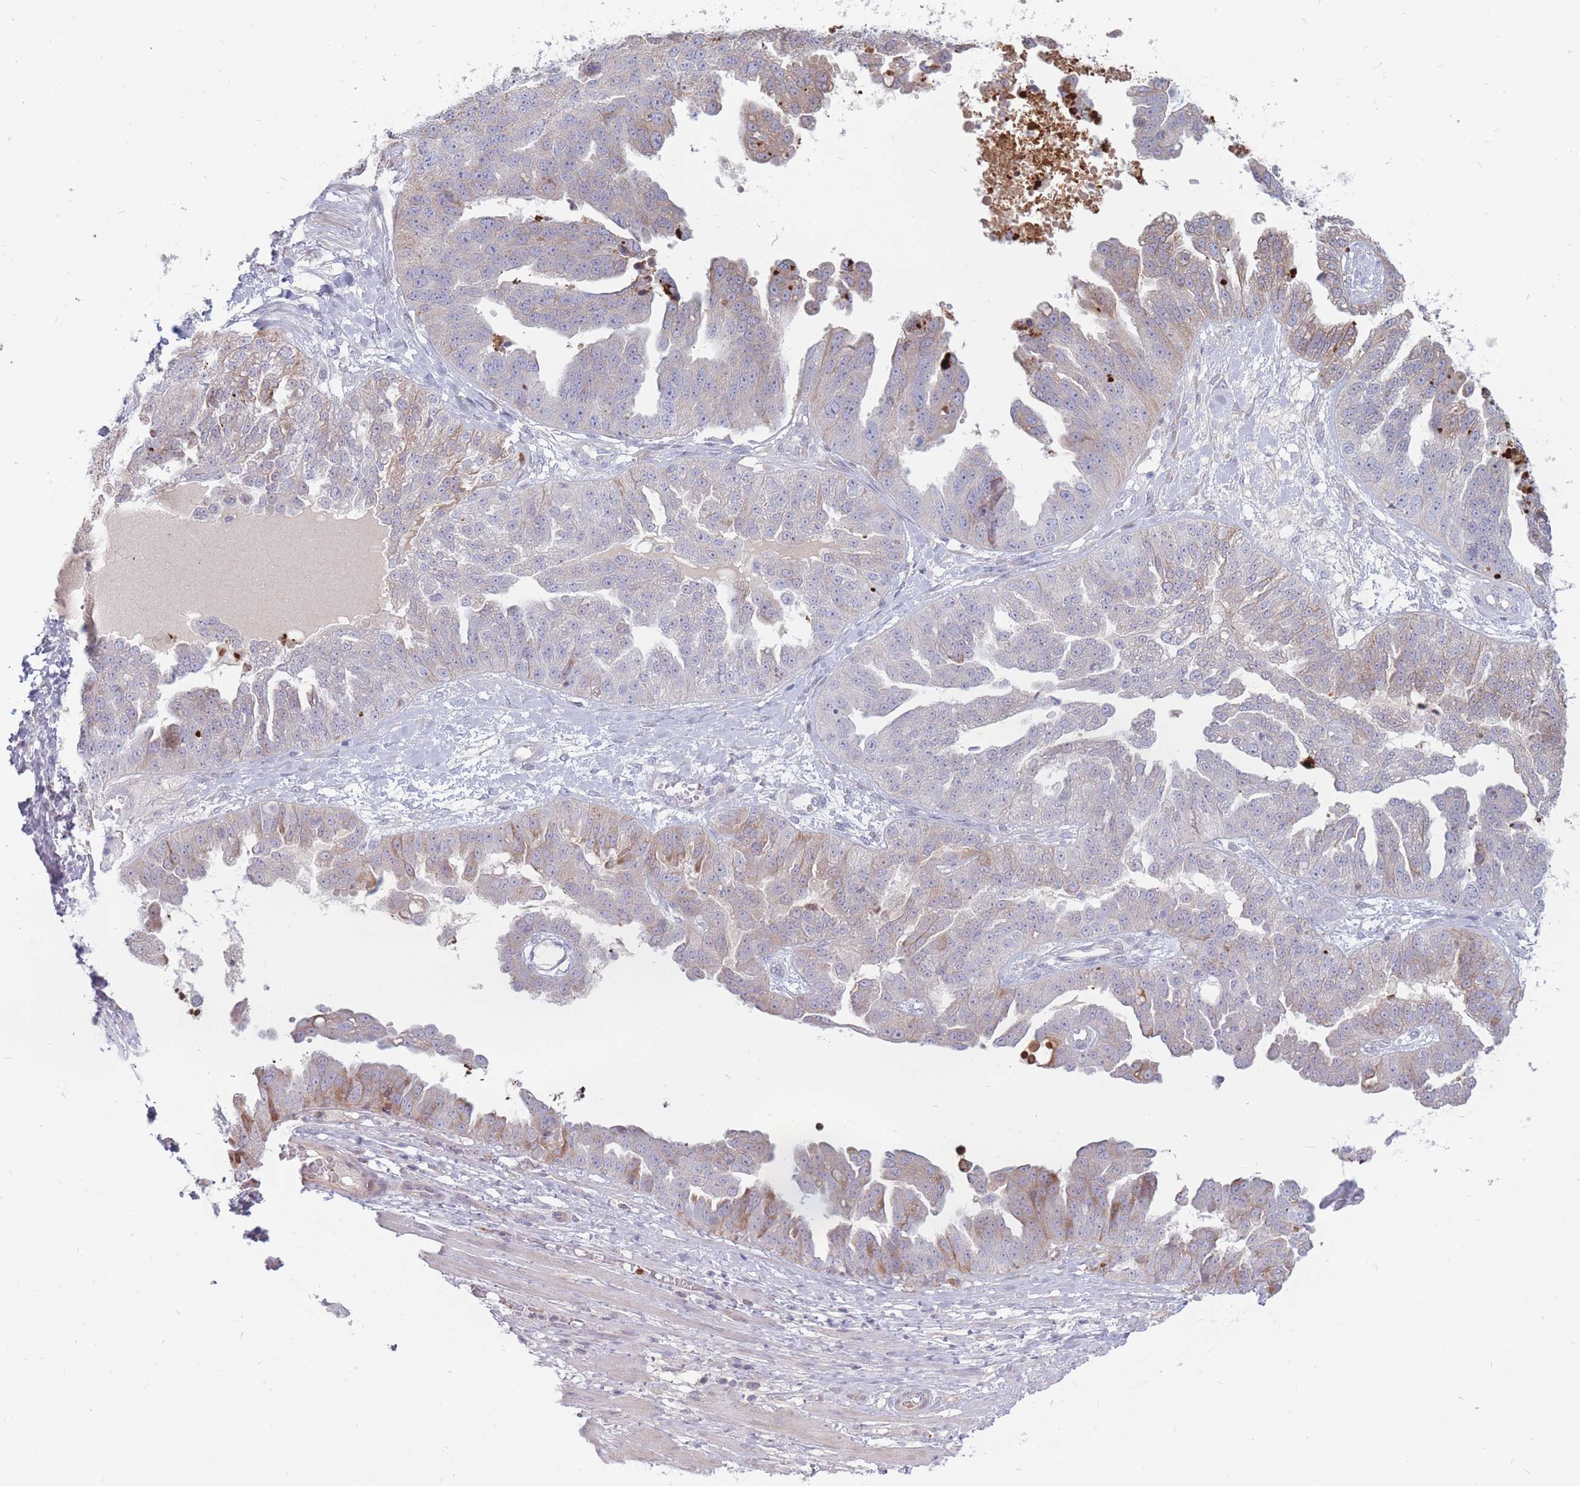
{"staining": {"intensity": "weak", "quantity": "<25%", "location": "cytoplasmic/membranous"}, "tissue": "ovarian cancer", "cell_type": "Tumor cells", "image_type": "cancer", "snomed": [{"axis": "morphology", "description": "Cystadenocarcinoma, serous, NOS"}, {"axis": "topography", "description": "Ovary"}], "caption": "This is an immunohistochemistry micrograph of serous cystadenocarcinoma (ovarian). There is no expression in tumor cells.", "gene": "PTGDR", "patient": {"sex": "female", "age": 58}}